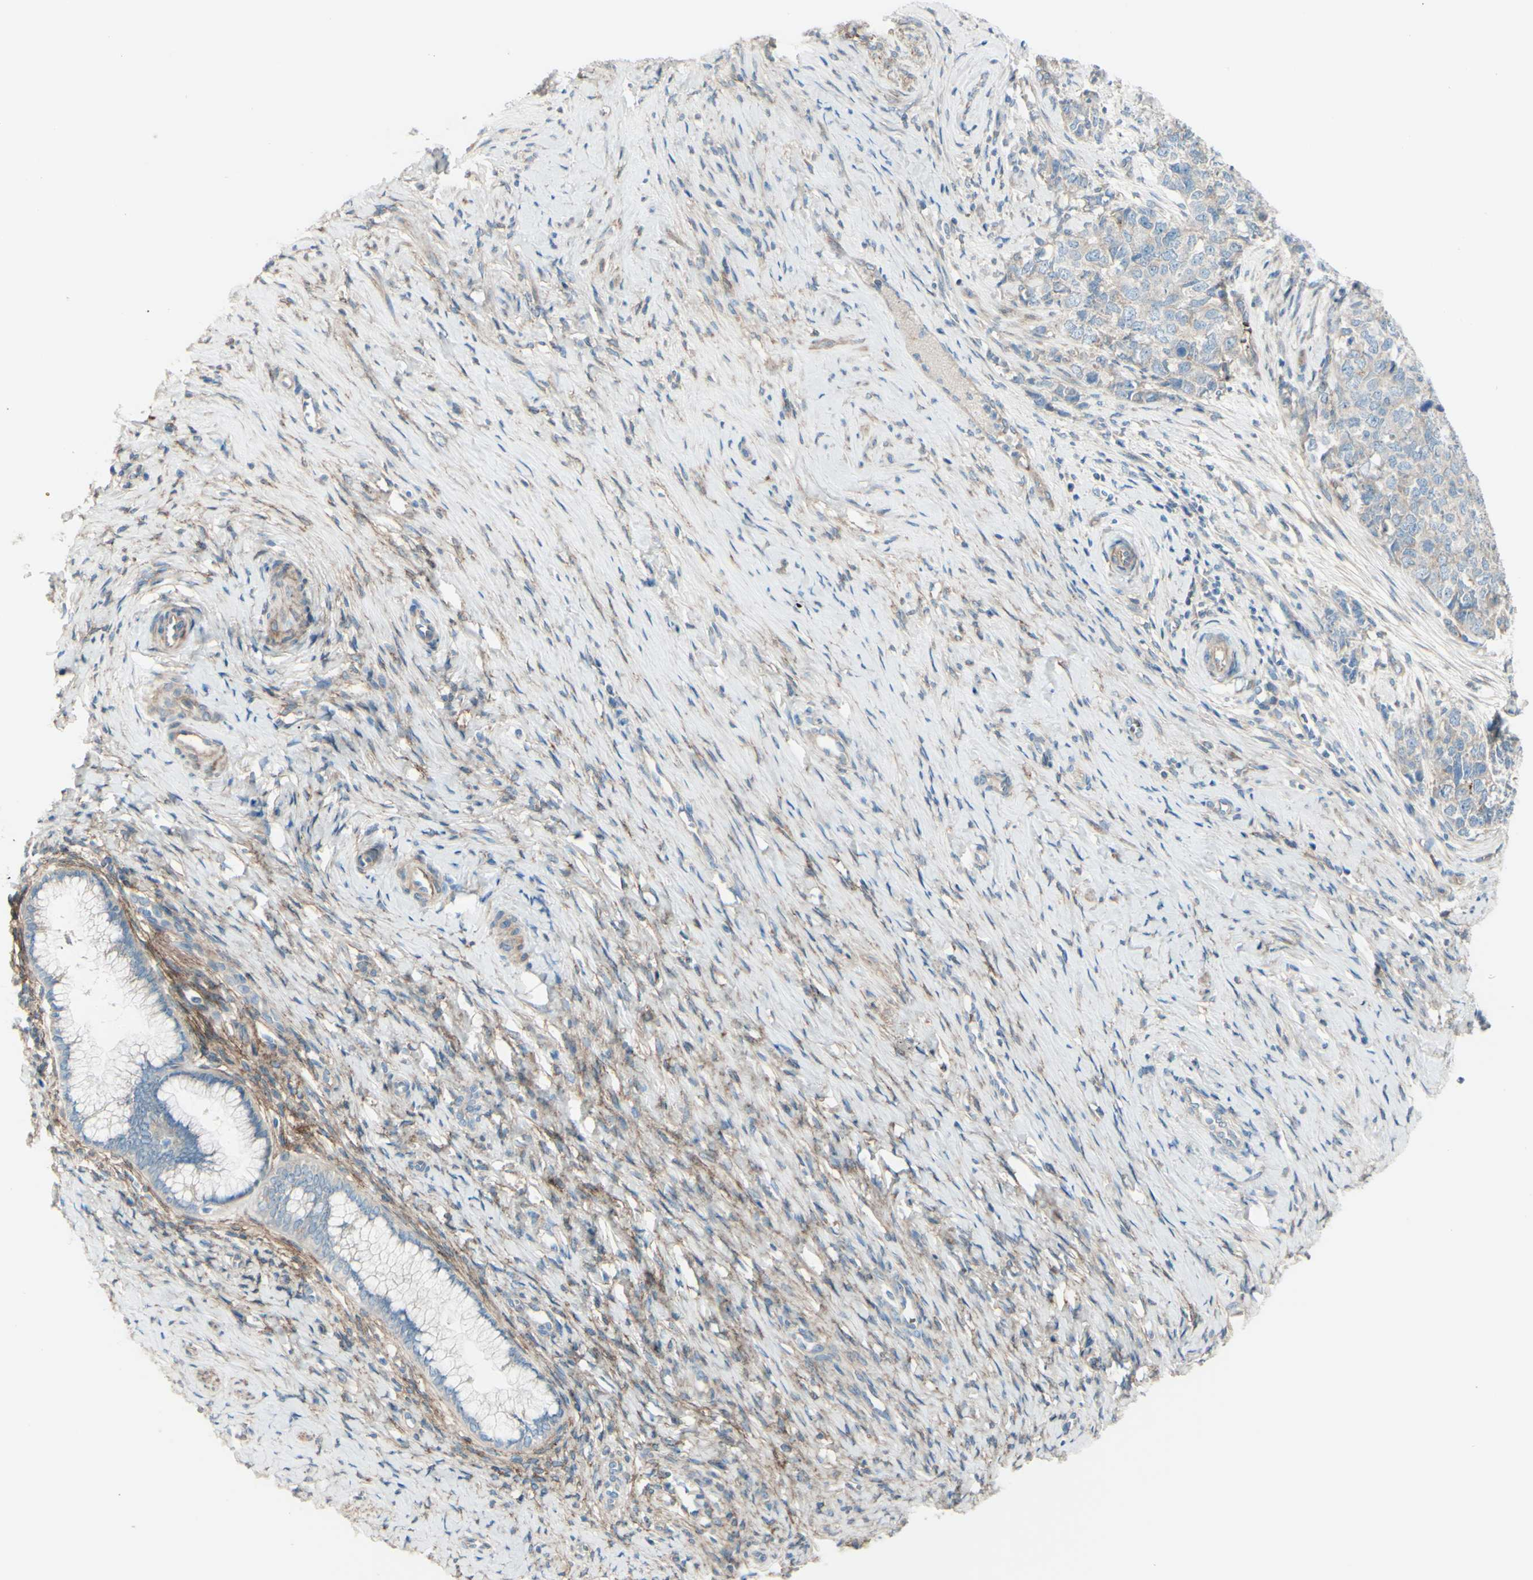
{"staining": {"intensity": "weak", "quantity": "<25%", "location": "cytoplasmic/membranous"}, "tissue": "cervical cancer", "cell_type": "Tumor cells", "image_type": "cancer", "snomed": [{"axis": "morphology", "description": "Squamous cell carcinoma, NOS"}, {"axis": "topography", "description": "Cervix"}], "caption": "High magnification brightfield microscopy of cervical cancer (squamous cell carcinoma) stained with DAB (brown) and counterstained with hematoxylin (blue): tumor cells show no significant staining.", "gene": "PCDHGA2", "patient": {"sex": "female", "age": 63}}